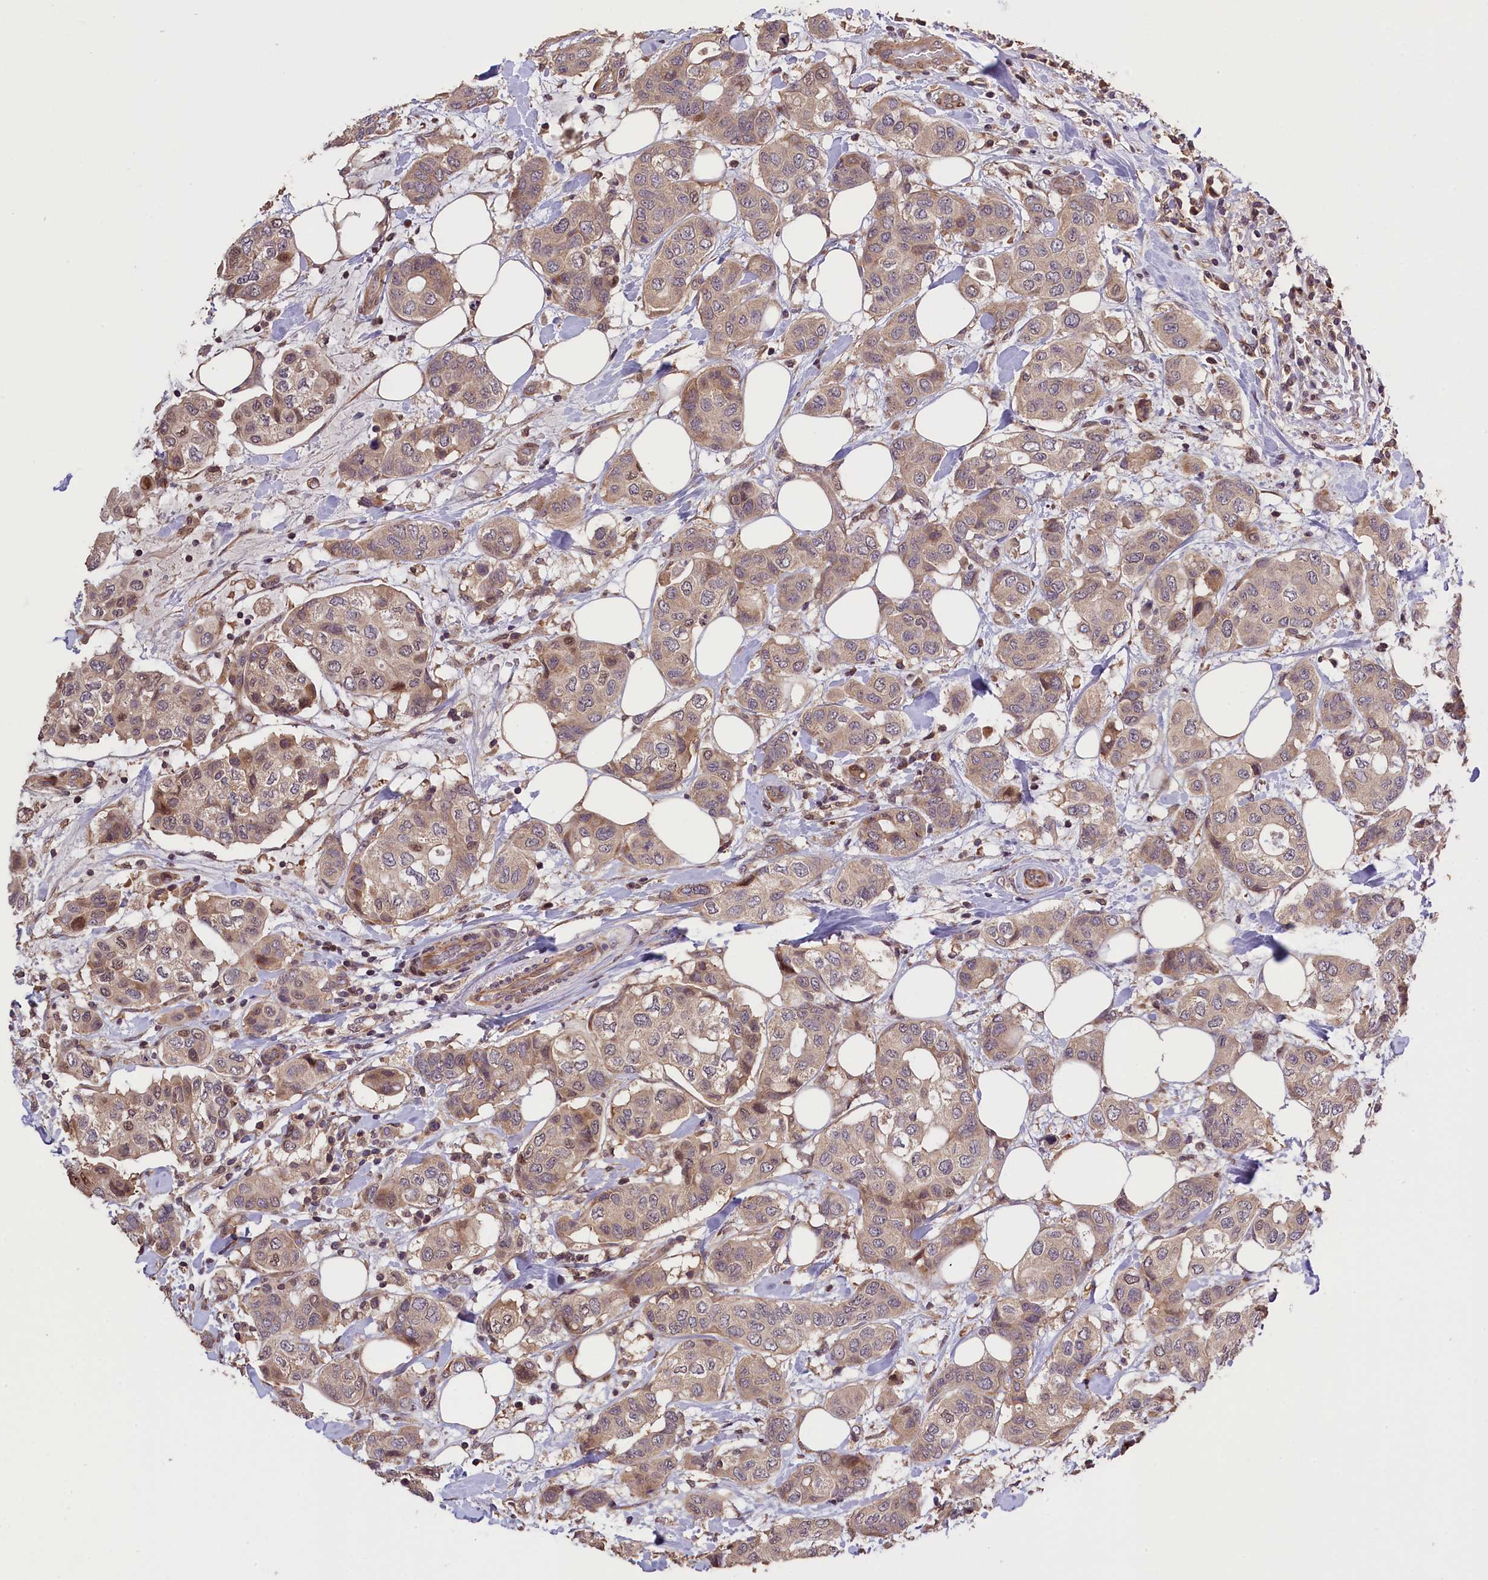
{"staining": {"intensity": "weak", "quantity": ">75%", "location": "cytoplasmic/membranous,nuclear"}, "tissue": "breast cancer", "cell_type": "Tumor cells", "image_type": "cancer", "snomed": [{"axis": "morphology", "description": "Lobular carcinoma"}, {"axis": "topography", "description": "Breast"}], "caption": "Immunohistochemistry (IHC) image of neoplastic tissue: human lobular carcinoma (breast) stained using IHC displays low levels of weak protein expression localized specifically in the cytoplasmic/membranous and nuclear of tumor cells, appearing as a cytoplasmic/membranous and nuclear brown color.", "gene": "DNAJB9", "patient": {"sex": "female", "age": 51}}